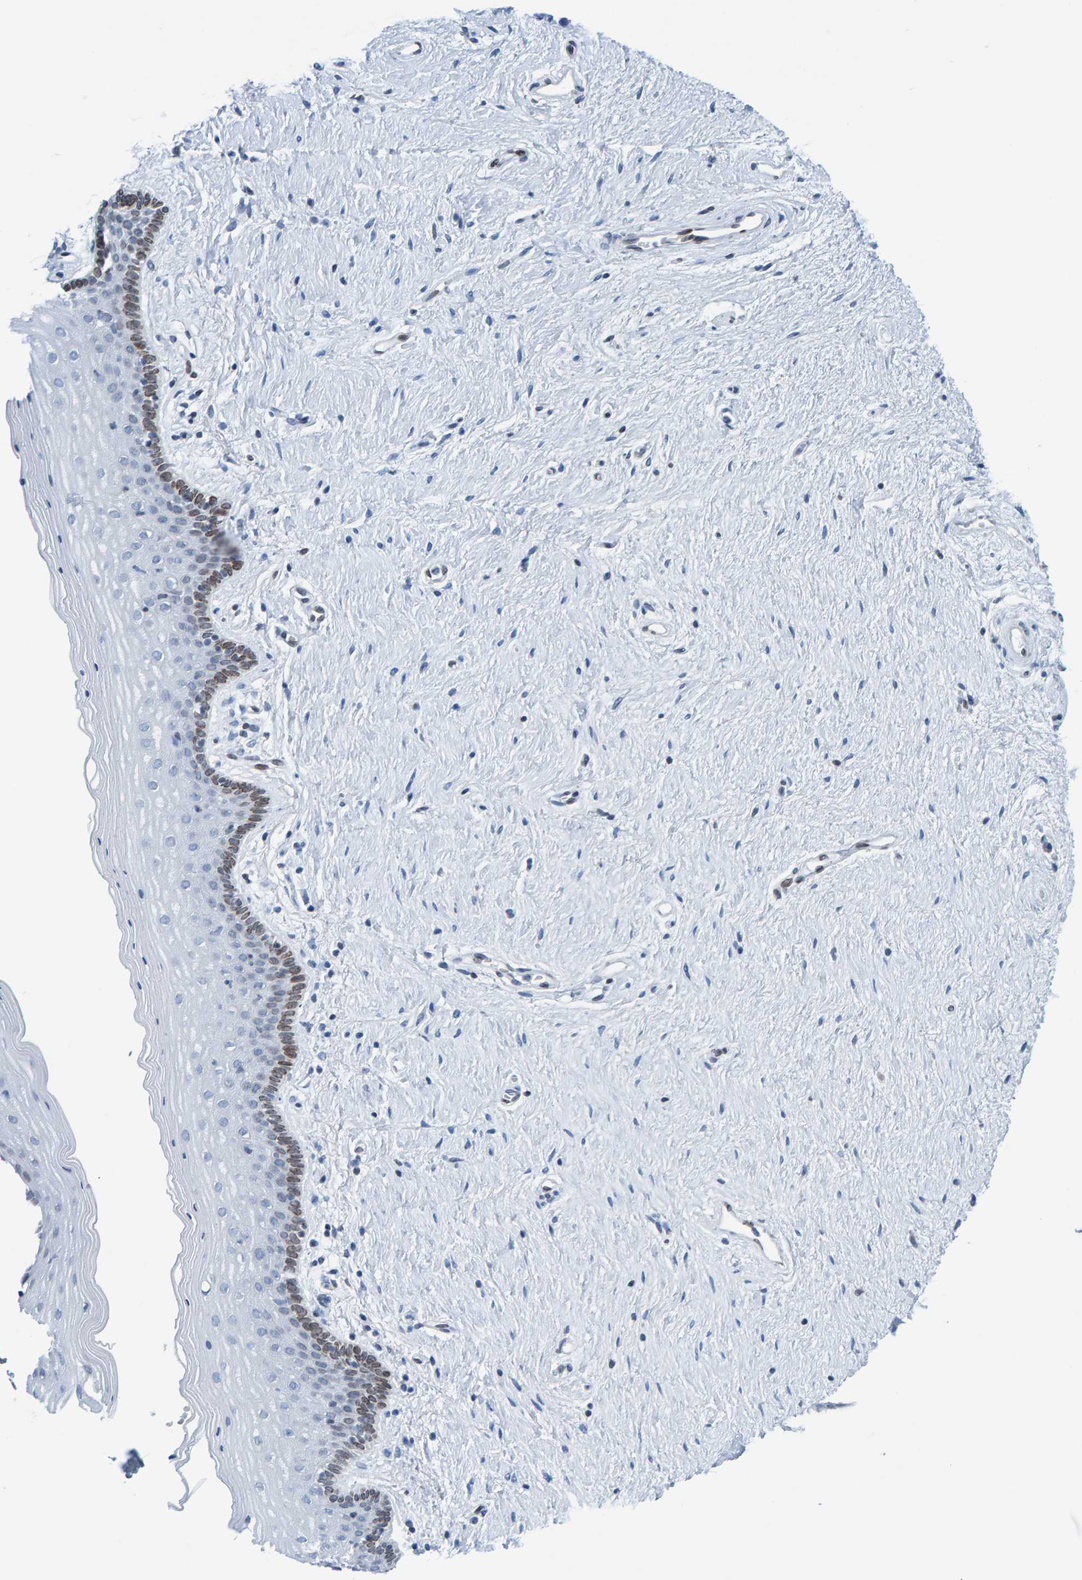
{"staining": {"intensity": "moderate", "quantity": "<25%", "location": "cytoplasmic/membranous,nuclear"}, "tissue": "vagina", "cell_type": "Squamous epithelial cells", "image_type": "normal", "snomed": [{"axis": "morphology", "description": "Normal tissue, NOS"}, {"axis": "topography", "description": "Vagina"}], "caption": "Protein analysis of unremarkable vagina reveals moderate cytoplasmic/membranous,nuclear positivity in approximately <25% of squamous epithelial cells.", "gene": "LMNB2", "patient": {"sex": "female", "age": 44}}